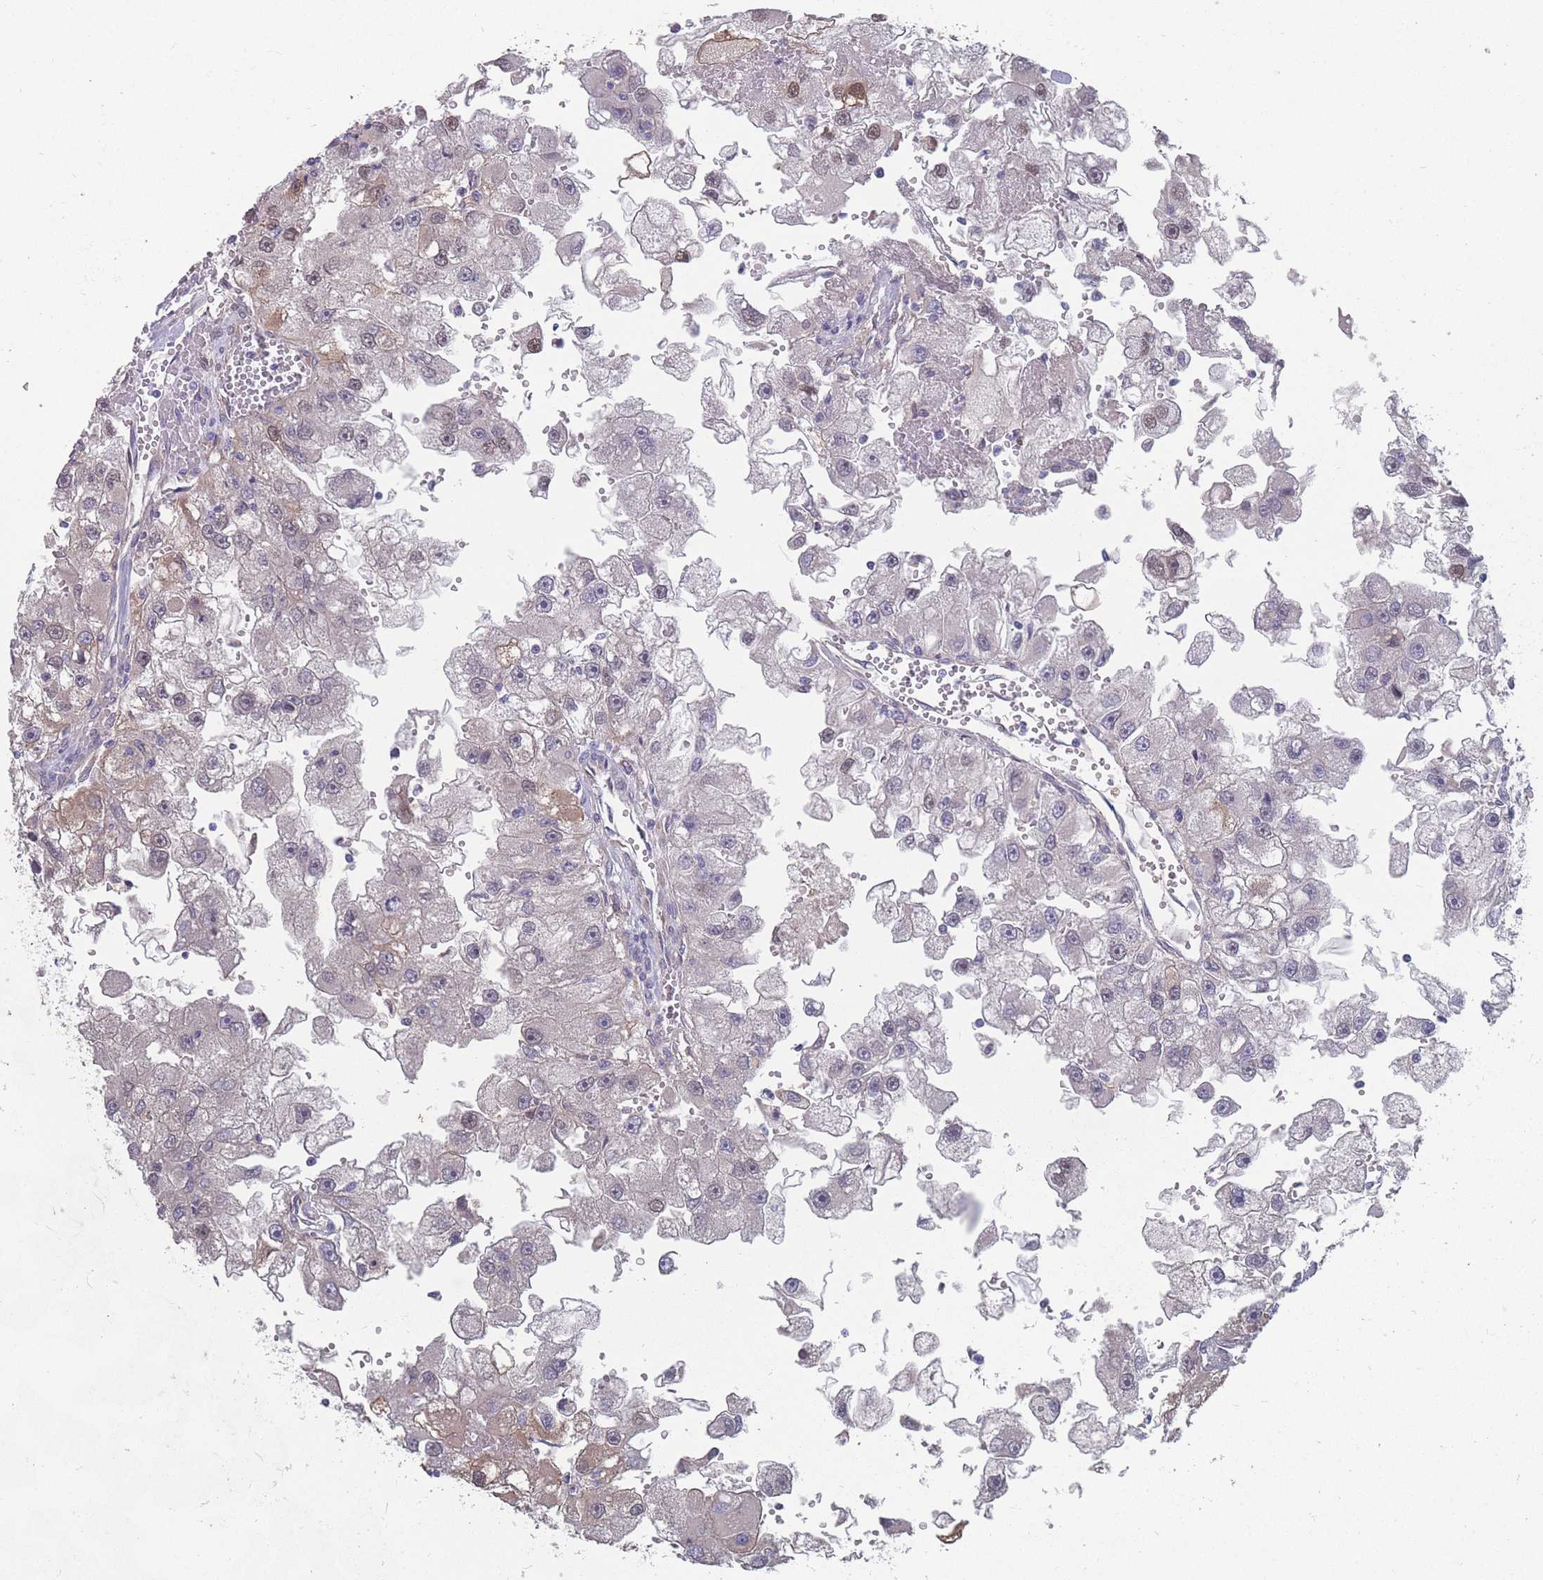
{"staining": {"intensity": "weak", "quantity": "<25%", "location": "cytoplasmic/membranous"}, "tissue": "renal cancer", "cell_type": "Tumor cells", "image_type": "cancer", "snomed": [{"axis": "morphology", "description": "Adenocarcinoma, NOS"}, {"axis": "topography", "description": "Kidney"}], "caption": "An image of human renal cancer (adenocarcinoma) is negative for staining in tumor cells. The staining is performed using DAB brown chromogen with nuclei counter-stained in using hematoxylin.", "gene": "SLC1A6", "patient": {"sex": "male", "age": 63}}